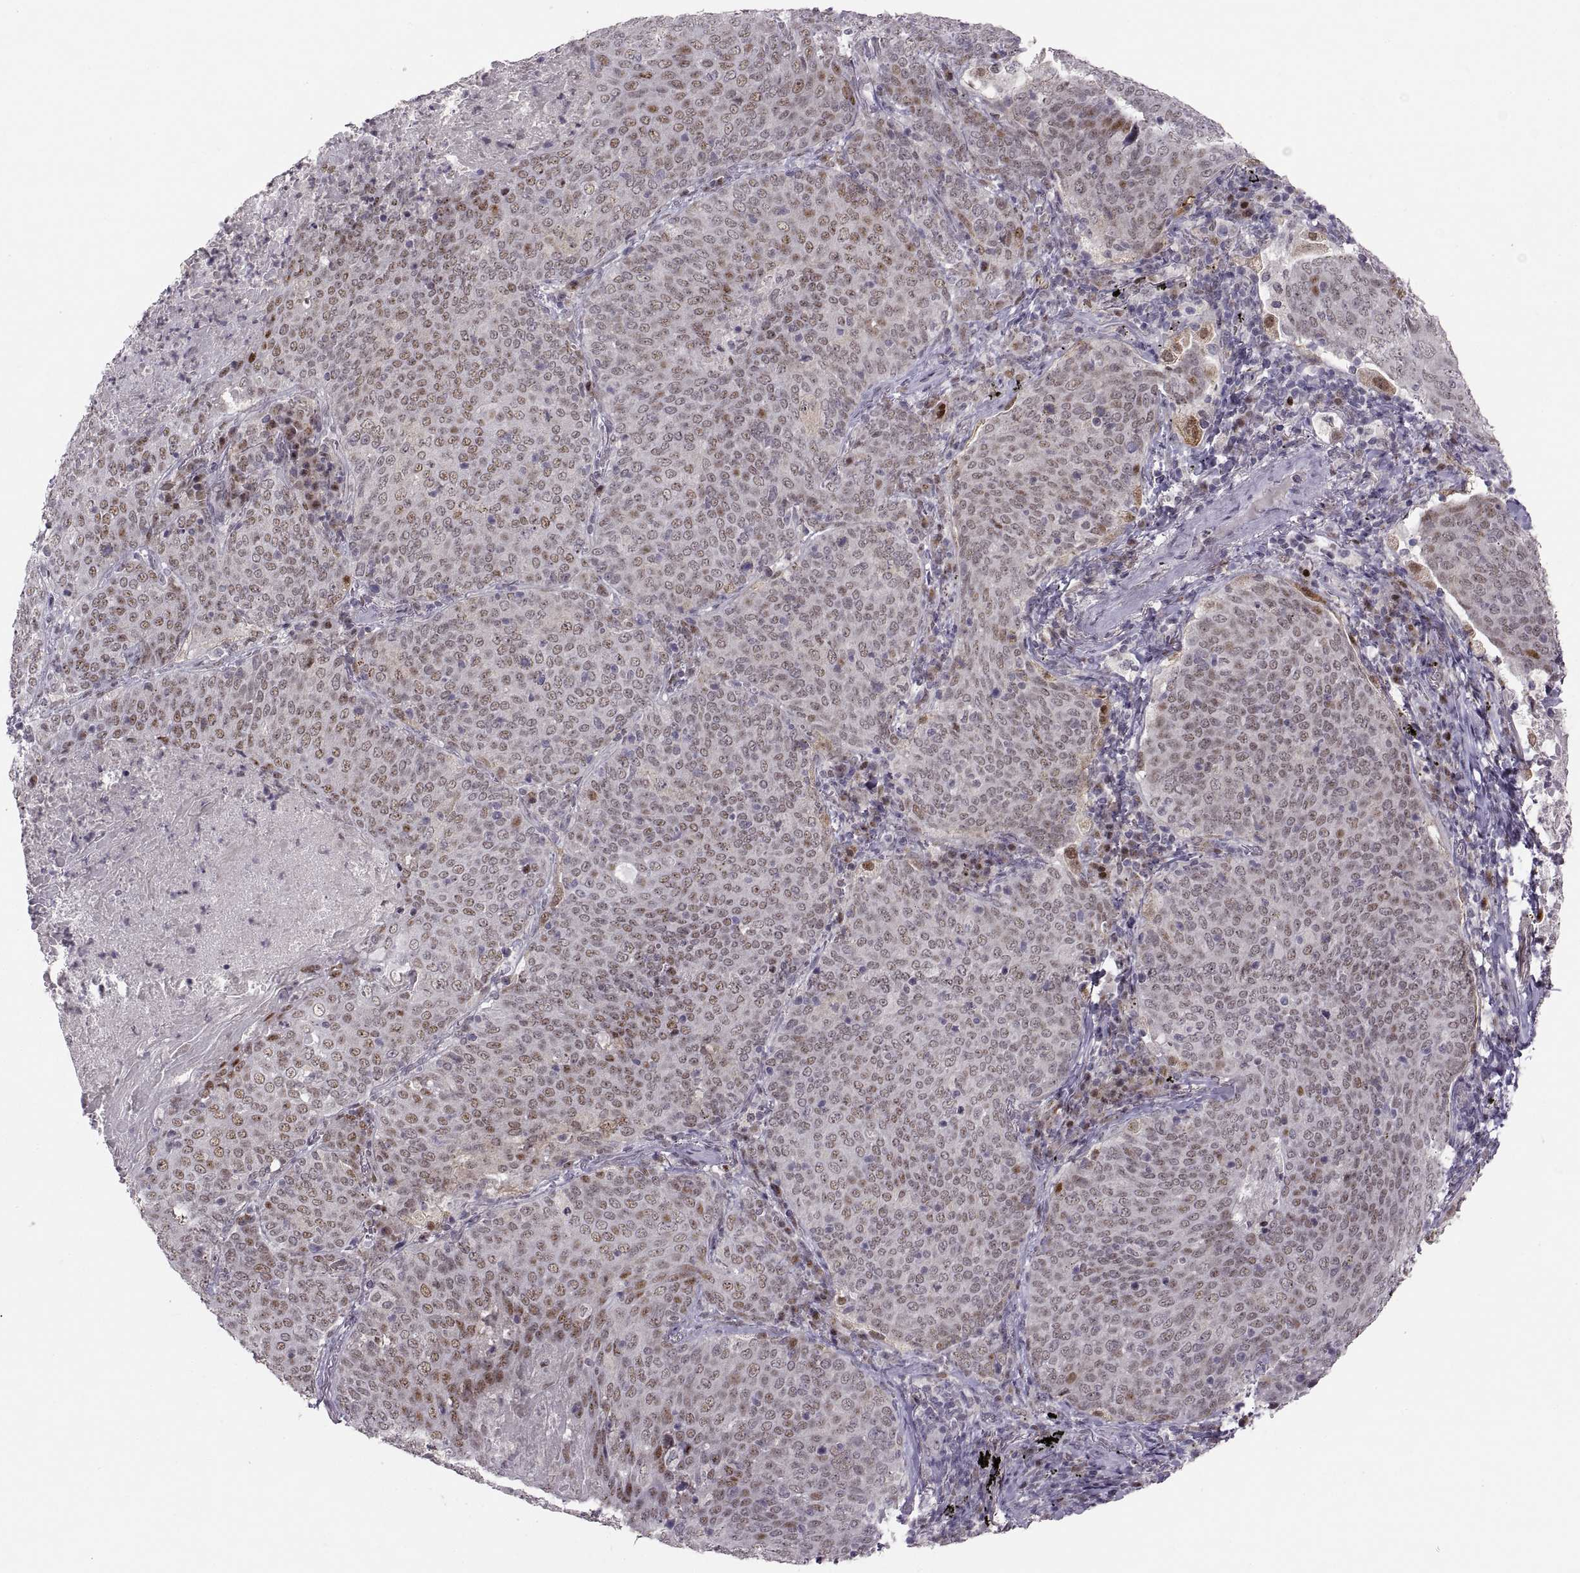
{"staining": {"intensity": "moderate", "quantity": "25%-75%", "location": "nuclear"}, "tissue": "lung cancer", "cell_type": "Tumor cells", "image_type": "cancer", "snomed": [{"axis": "morphology", "description": "Squamous cell carcinoma, NOS"}, {"axis": "topography", "description": "Lung"}], "caption": "This is an image of immunohistochemistry (IHC) staining of lung cancer (squamous cell carcinoma), which shows moderate expression in the nuclear of tumor cells.", "gene": "SNAI1", "patient": {"sex": "male", "age": 82}}